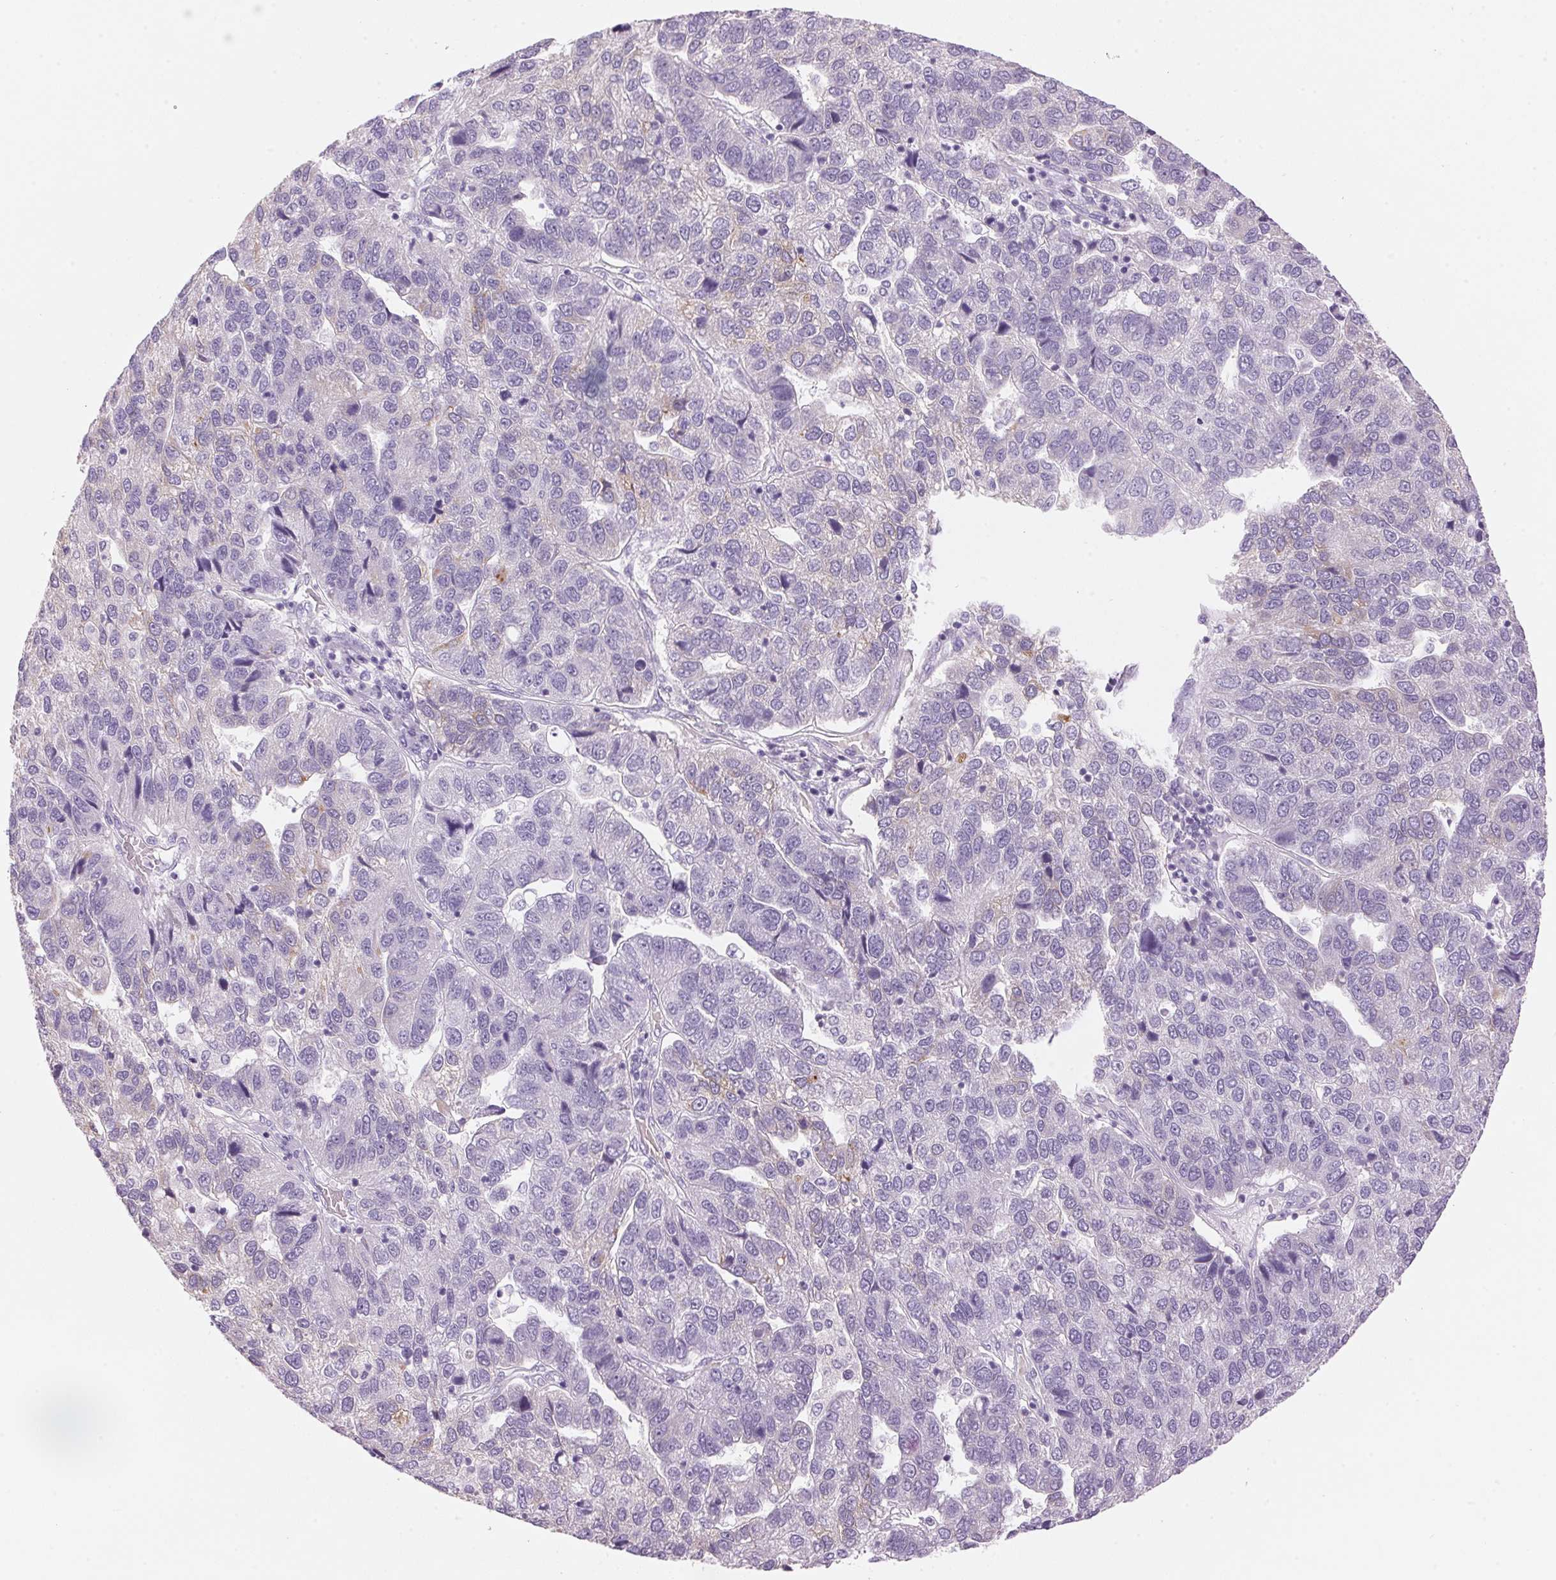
{"staining": {"intensity": "negative", "quantity": "none", "location": "none"}, "tissue": "pancreatic cancer", "cell_type": "Tumor cells", "image_type": "cancer", "snomed": [{"axis": "morphology", "description": "Adenocarcinoma, NOS"}, {"axis": "topography", "description": "Pancreas"}], "caption": "IHC image of neoplastic tissue: human adenocarcinoma (pancreatic) stained with DAB exhibits no significant protein expression in tumor cells.", "gene": "HSD17B2", "patient": {"sex": "female", "age": 61}}